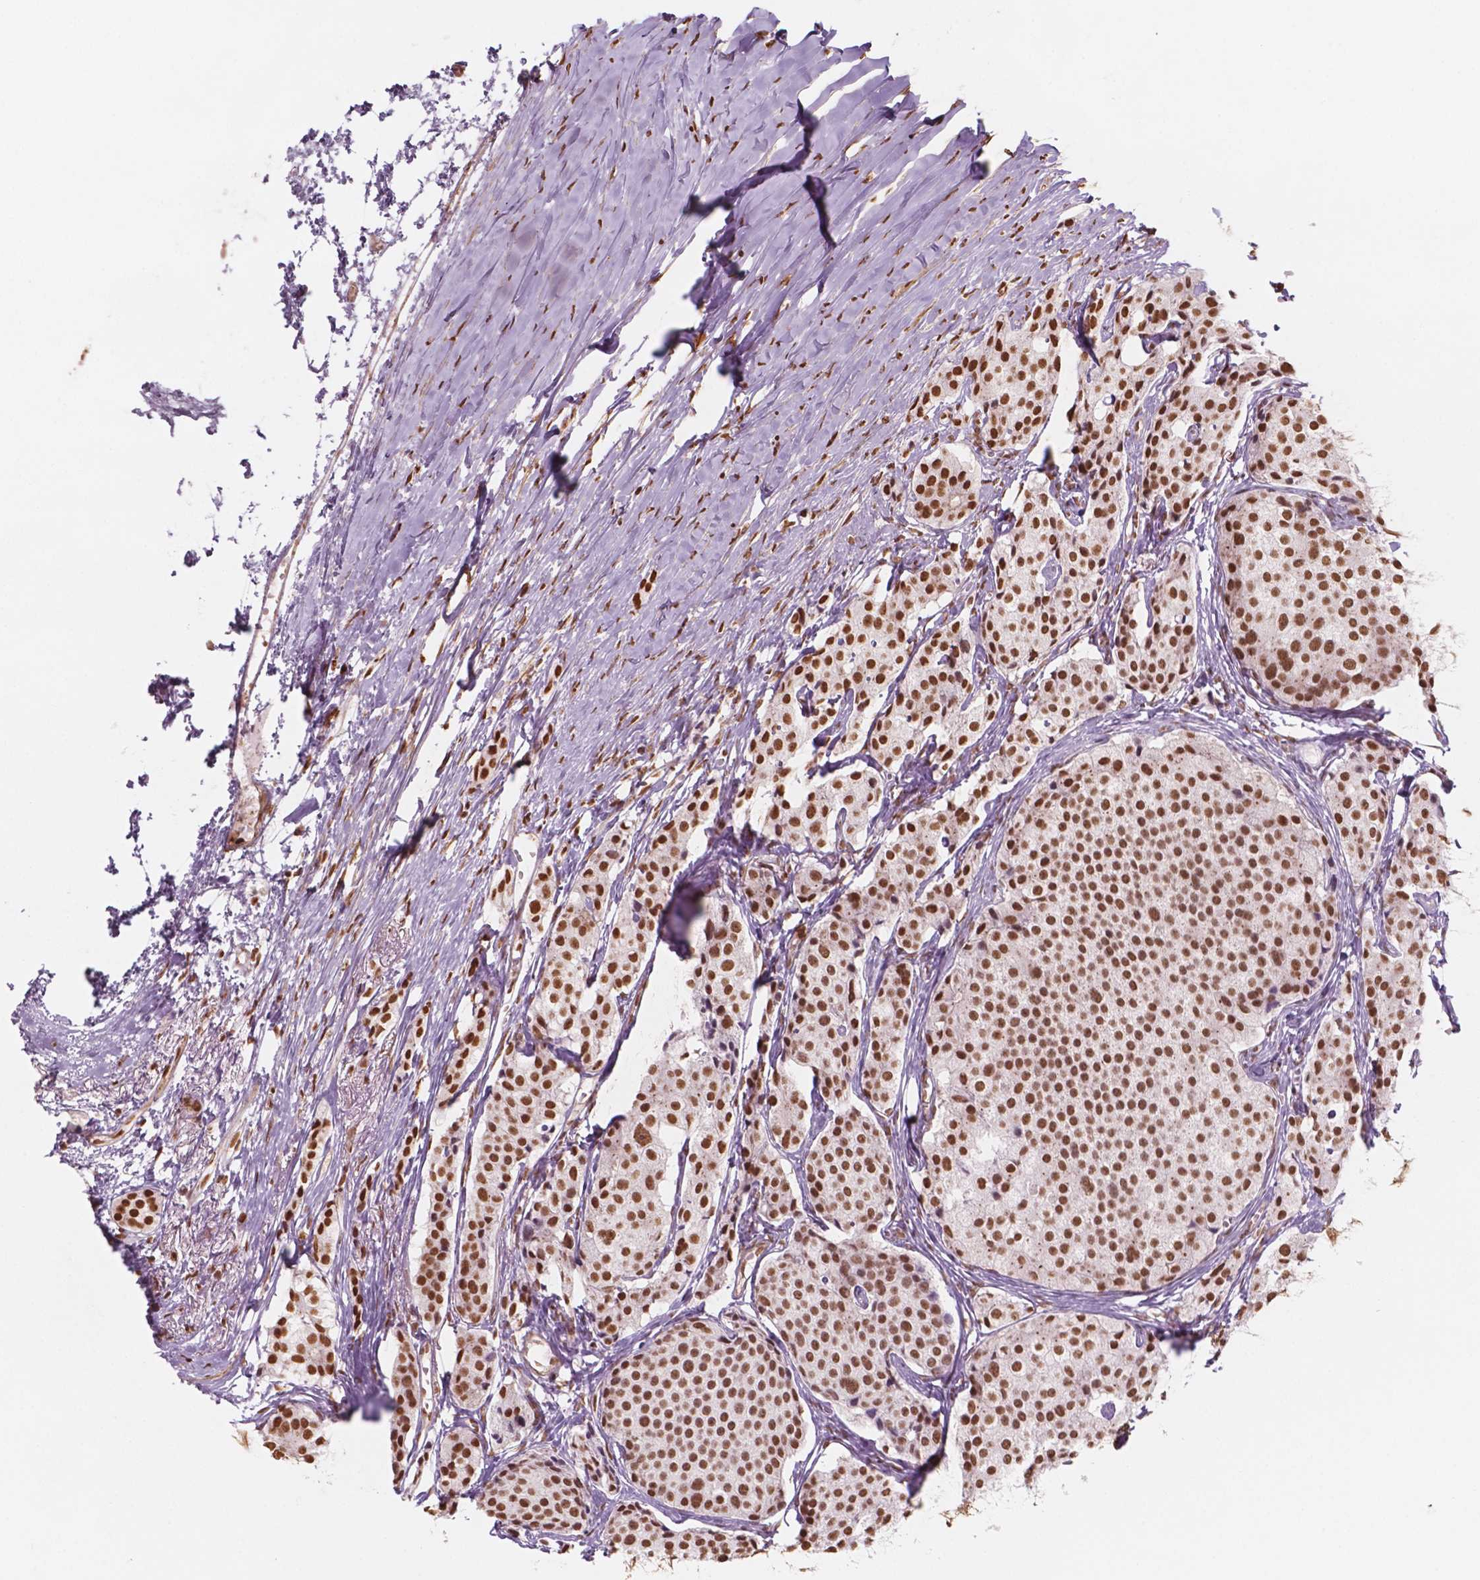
{"staining": {"intensity": "strong", "quantity": ">75%", "location": "nuclear"}, "tissue": "carcinoid", "cell_type": "Tumor cells", "image_type": "cancer", "snomed": [{"axis": "morphology", "description": "Carcinoid, malignant, NOS"}, {"axis": "topography", "description": "Small intestine"}], "caption": "Carcinoid tissue demonstrates strong nuclear staining in approximately >75% of tumor cells (DAB = brown stain, brightfield microscopy at high magnification).", "gene": "GTF3C5", "patient": {"sex": "female", "age": 65}}